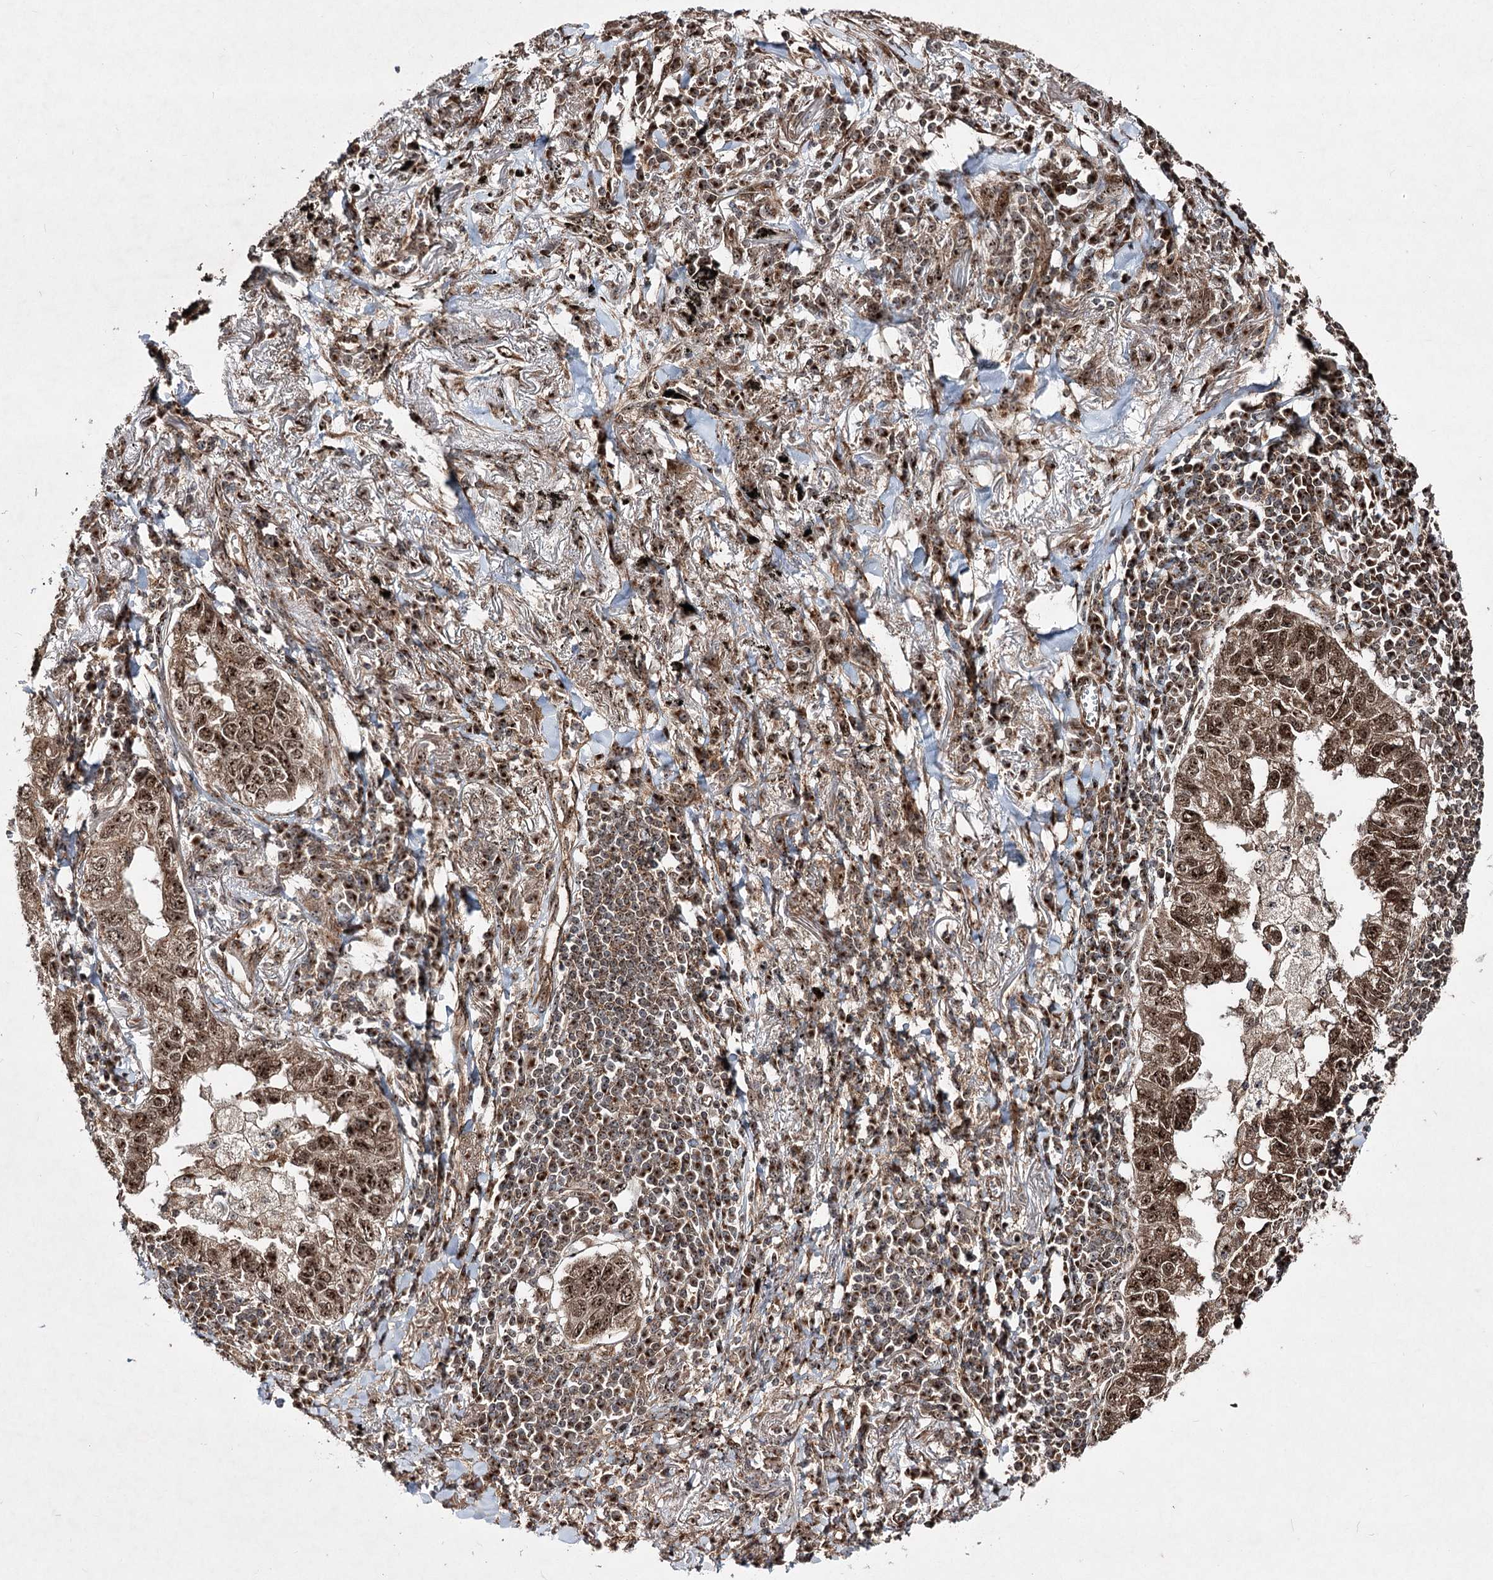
{"staining": {"intensity": "strong", "quantity": ">75%", "location": "cytoplasmic/membranous,nuclear"}, "tissue": "lung cancer", "cell_type": "Tumor cells", "image_type": "cancer", "snomed": [{"axis": "morphology", "description": "Adenocarcinoma, NOS"}, {"axis": "topography", "description": "Lung"}], "caption": "Immunohistochemistry (IHC) (DAB (3,3'-diaminobenzidine)) staining of adenocarcinoma (lung) shows strong cytoplasmic/membranous and nuclear protein positivity in approximately >75% of tumor cells. (IHC, brightfield microscopy, high magnification).", "gene": "SERINC5", "patient": {"sex": "male", "age": 65}}